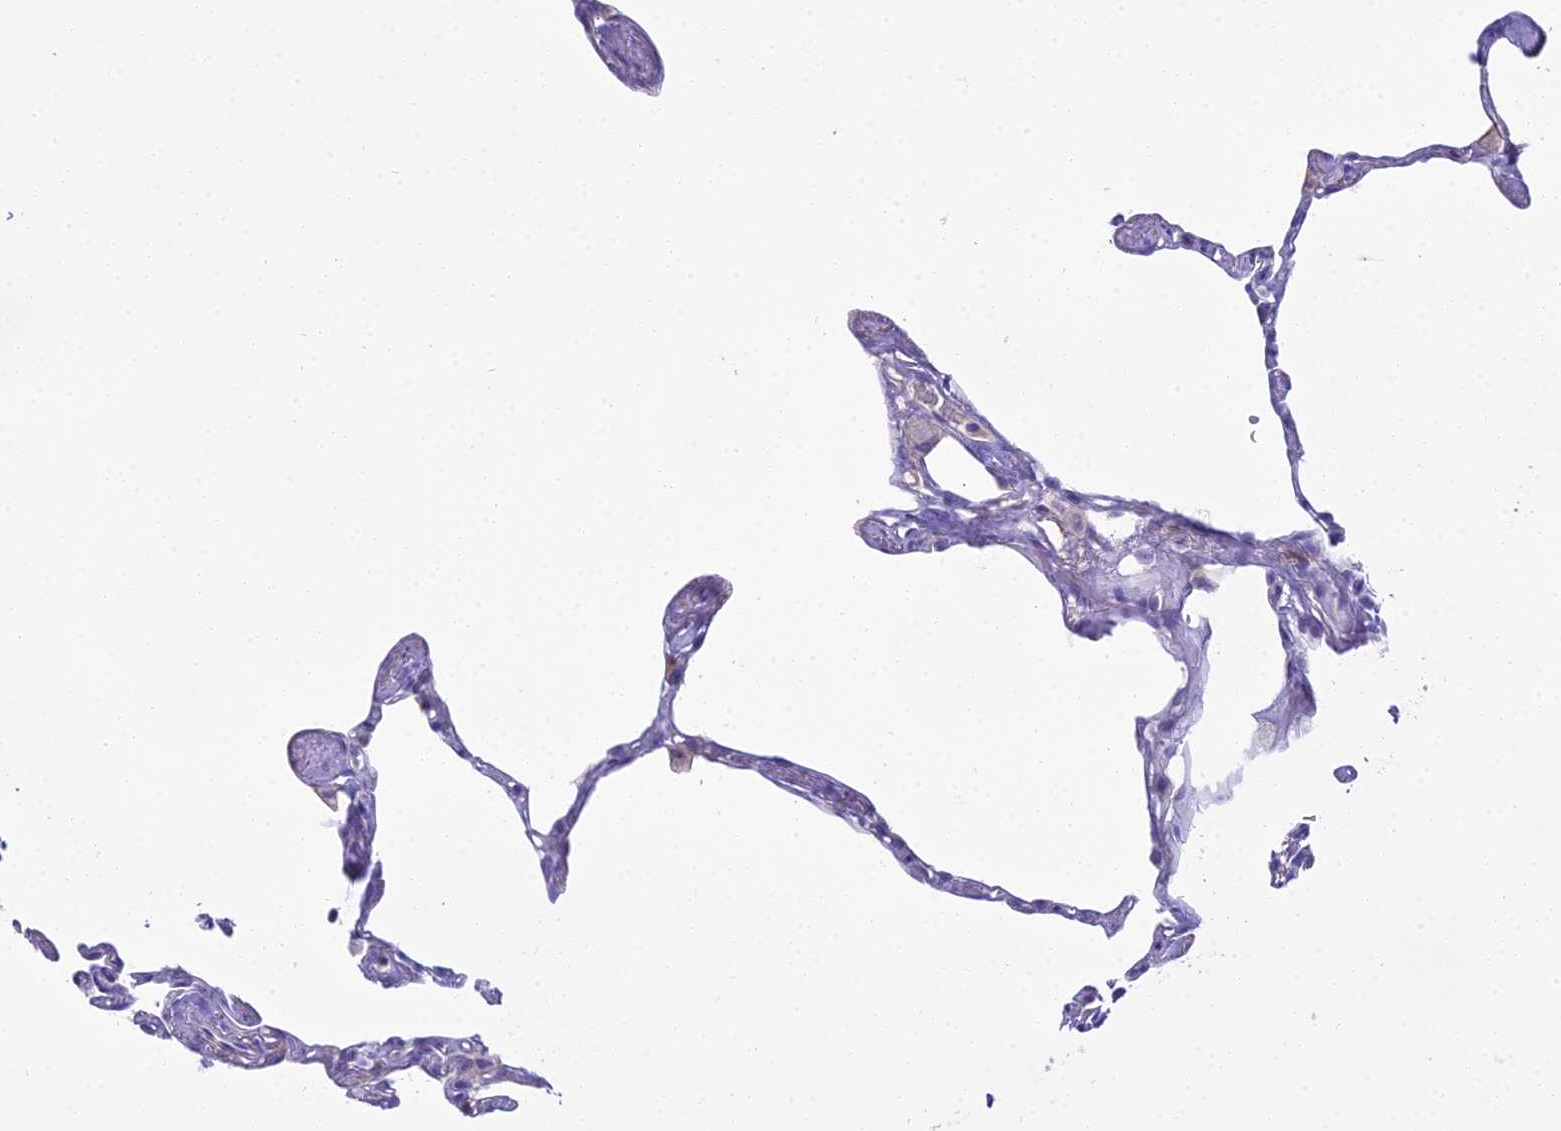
{"staining": {"intensity": "negative", "quantity": "none", "location": "none"}, "tissue": "lung", "cell_type": "Alveolar cells", "image_type": "normal", "snomed": [{"axis": "morphology", "description": "Normal tissue, NOS"}, {"axis": "topography", "description": "Lung"}], "caption": "Immunohistochemical staining of benign human lung demonstrates no significant expression in alveolar cells.", "gene": "BLNK", "patient": {"sex": "male", "age": 65}}